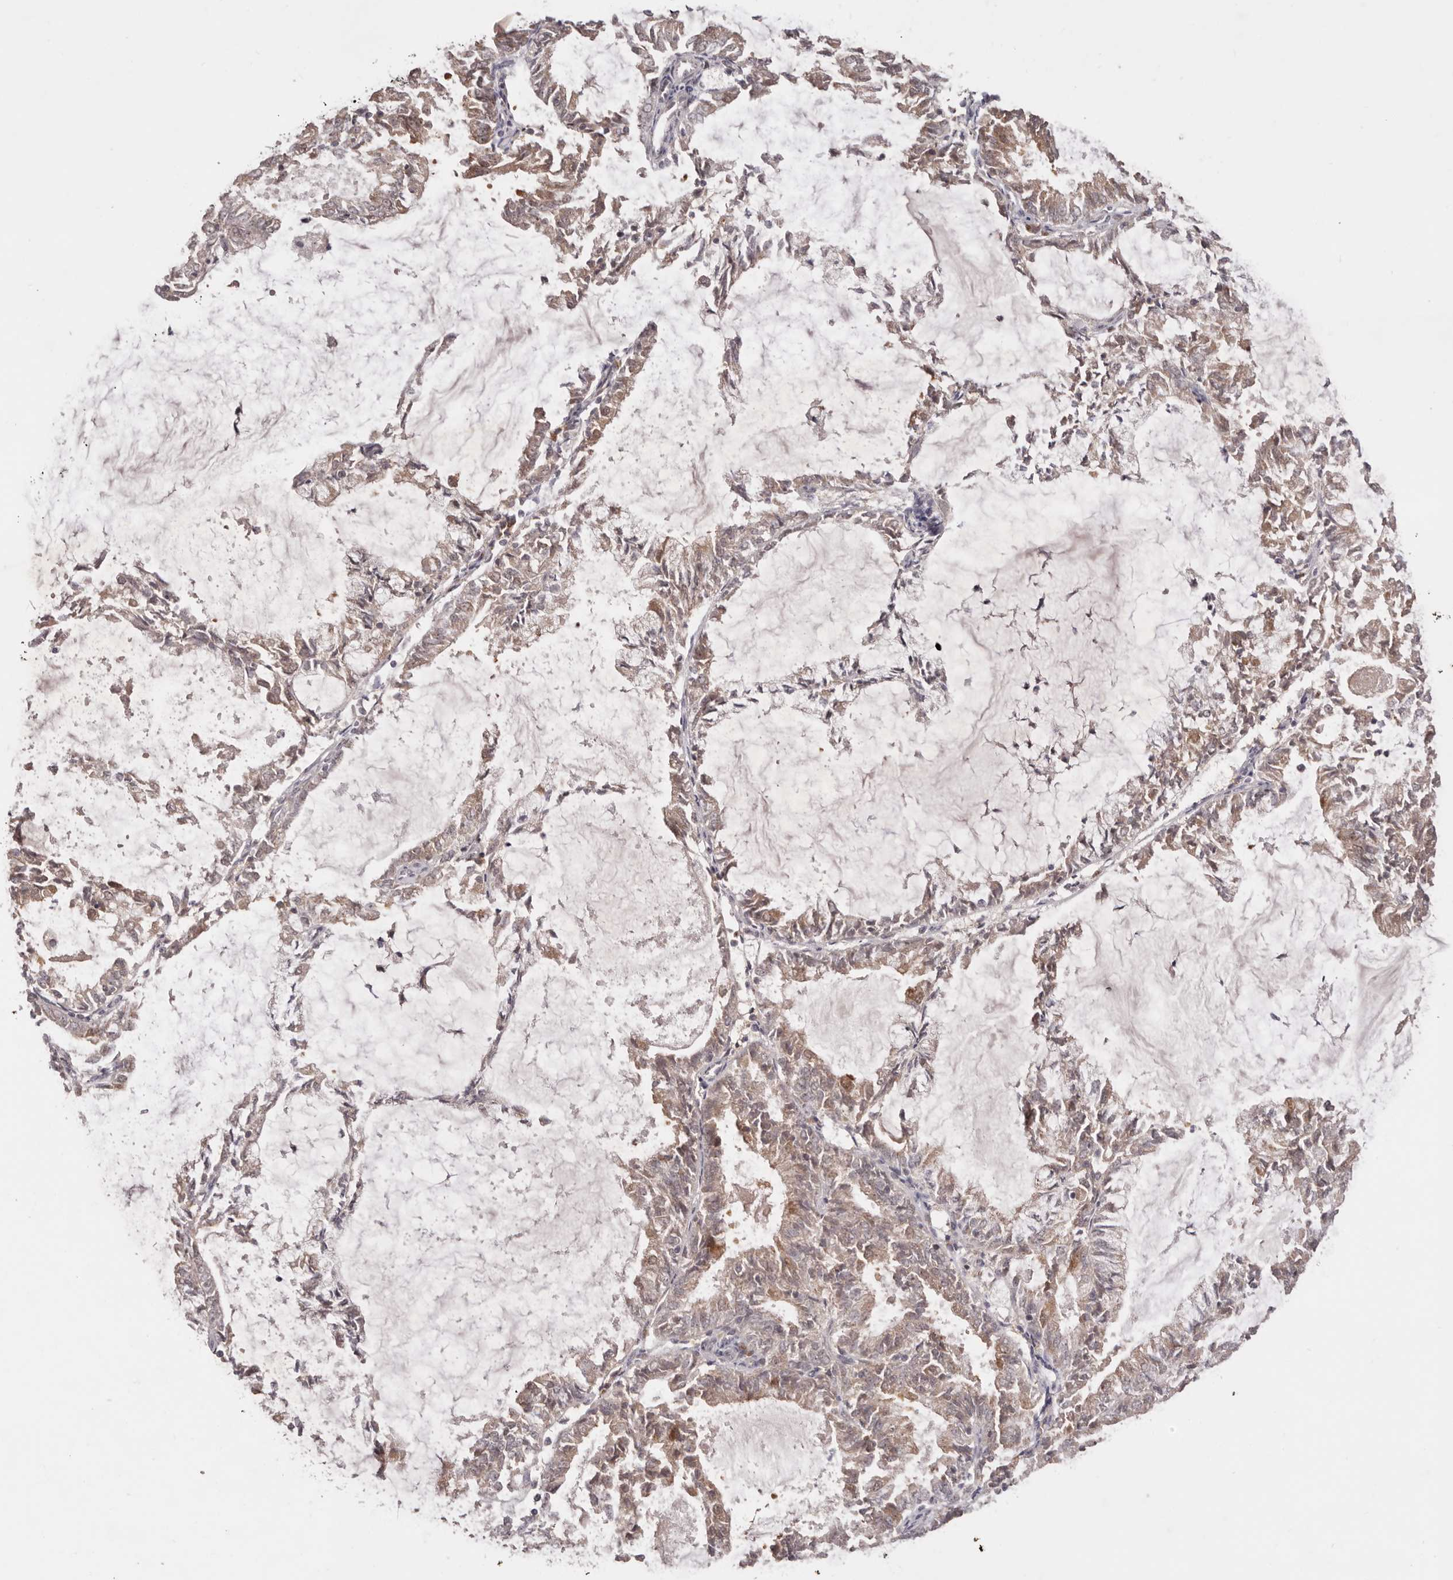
{"staining": {"intensity": "weak", "quantity": ">75%", "location": "cytoplasmic/membranous"}, "tissue": "endometrial cancer", "cell_type": "Tumor cells", "image_type": "cancer", "snomed": [{"axis": "morphology", "description": "Adenocarcinoma, NOS"}, {"axis": "topography", "description": "Endometrium"}], "caption": "IHC of endometrial cancer demonstrates low levels of weak cytoplasmic/membranous expression in approximately >75% of tumor cells.", "gene": "MICAL2", "patient": {"sex": "female", "age": 57}}